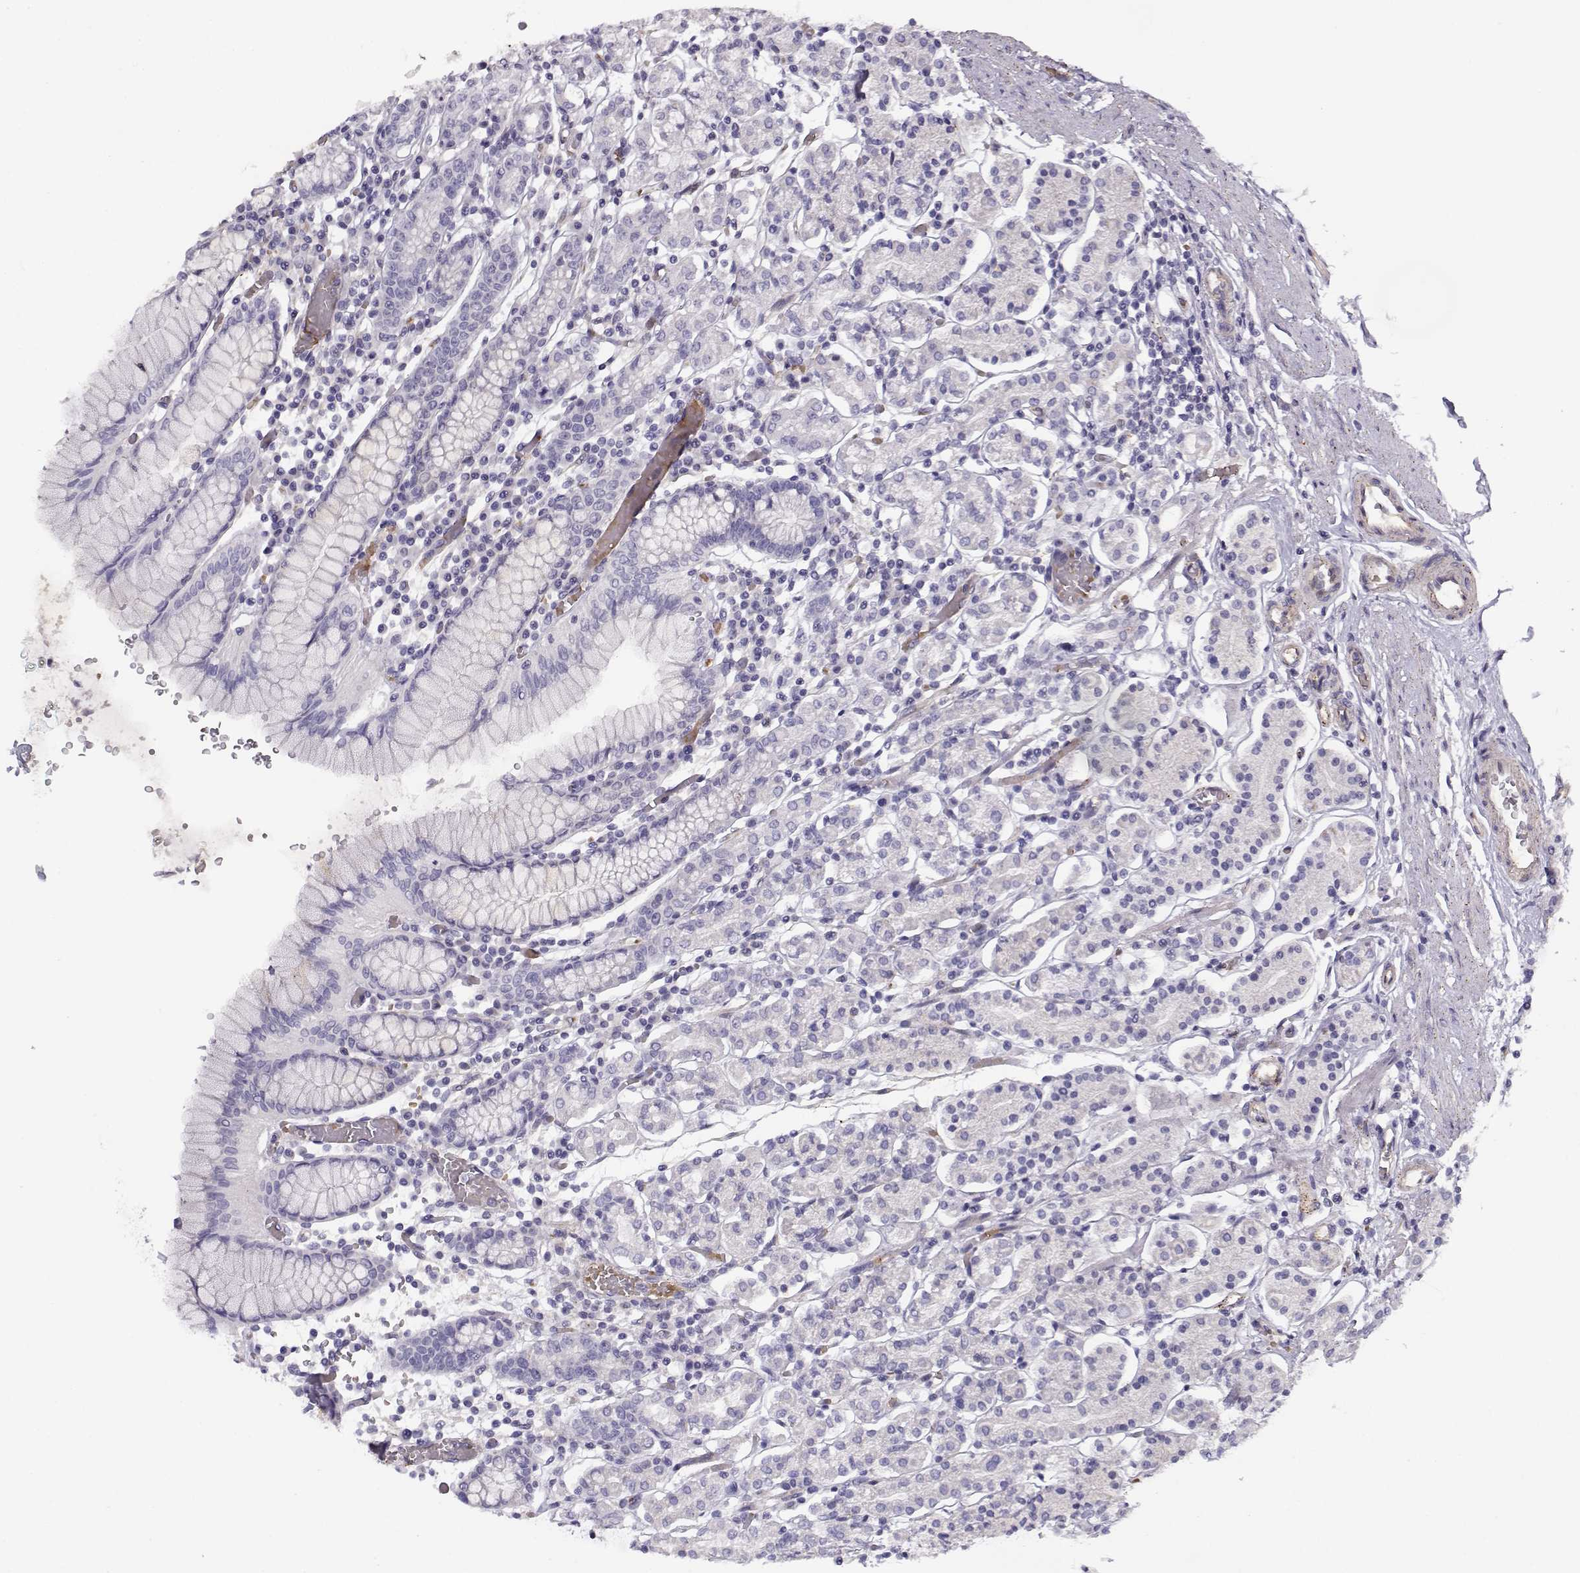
{"staining": {"intensity": "negative", "quantity": "none", "location": "none"}, "tissue": "stomach", "cell_type": "Glandular cells", "image_type": "normal", "snomed": [{"axis": "morphology", "description": "Normal tissue, NOS"}, {"axis": "topography", "description": "Stomach, upper"}, {"axis": "topography", "description": "Stomach"}], "caption": "High magnification brightfield microscopy of unremarkable stomach stained with DAB (3,3'-diaminobenzidine) (brown) and counterstained with hematoxylin (blue): glandular cells show no significant staining.", "gene": "MYO1A", "patient": {"sex": "male", "age": 62}}